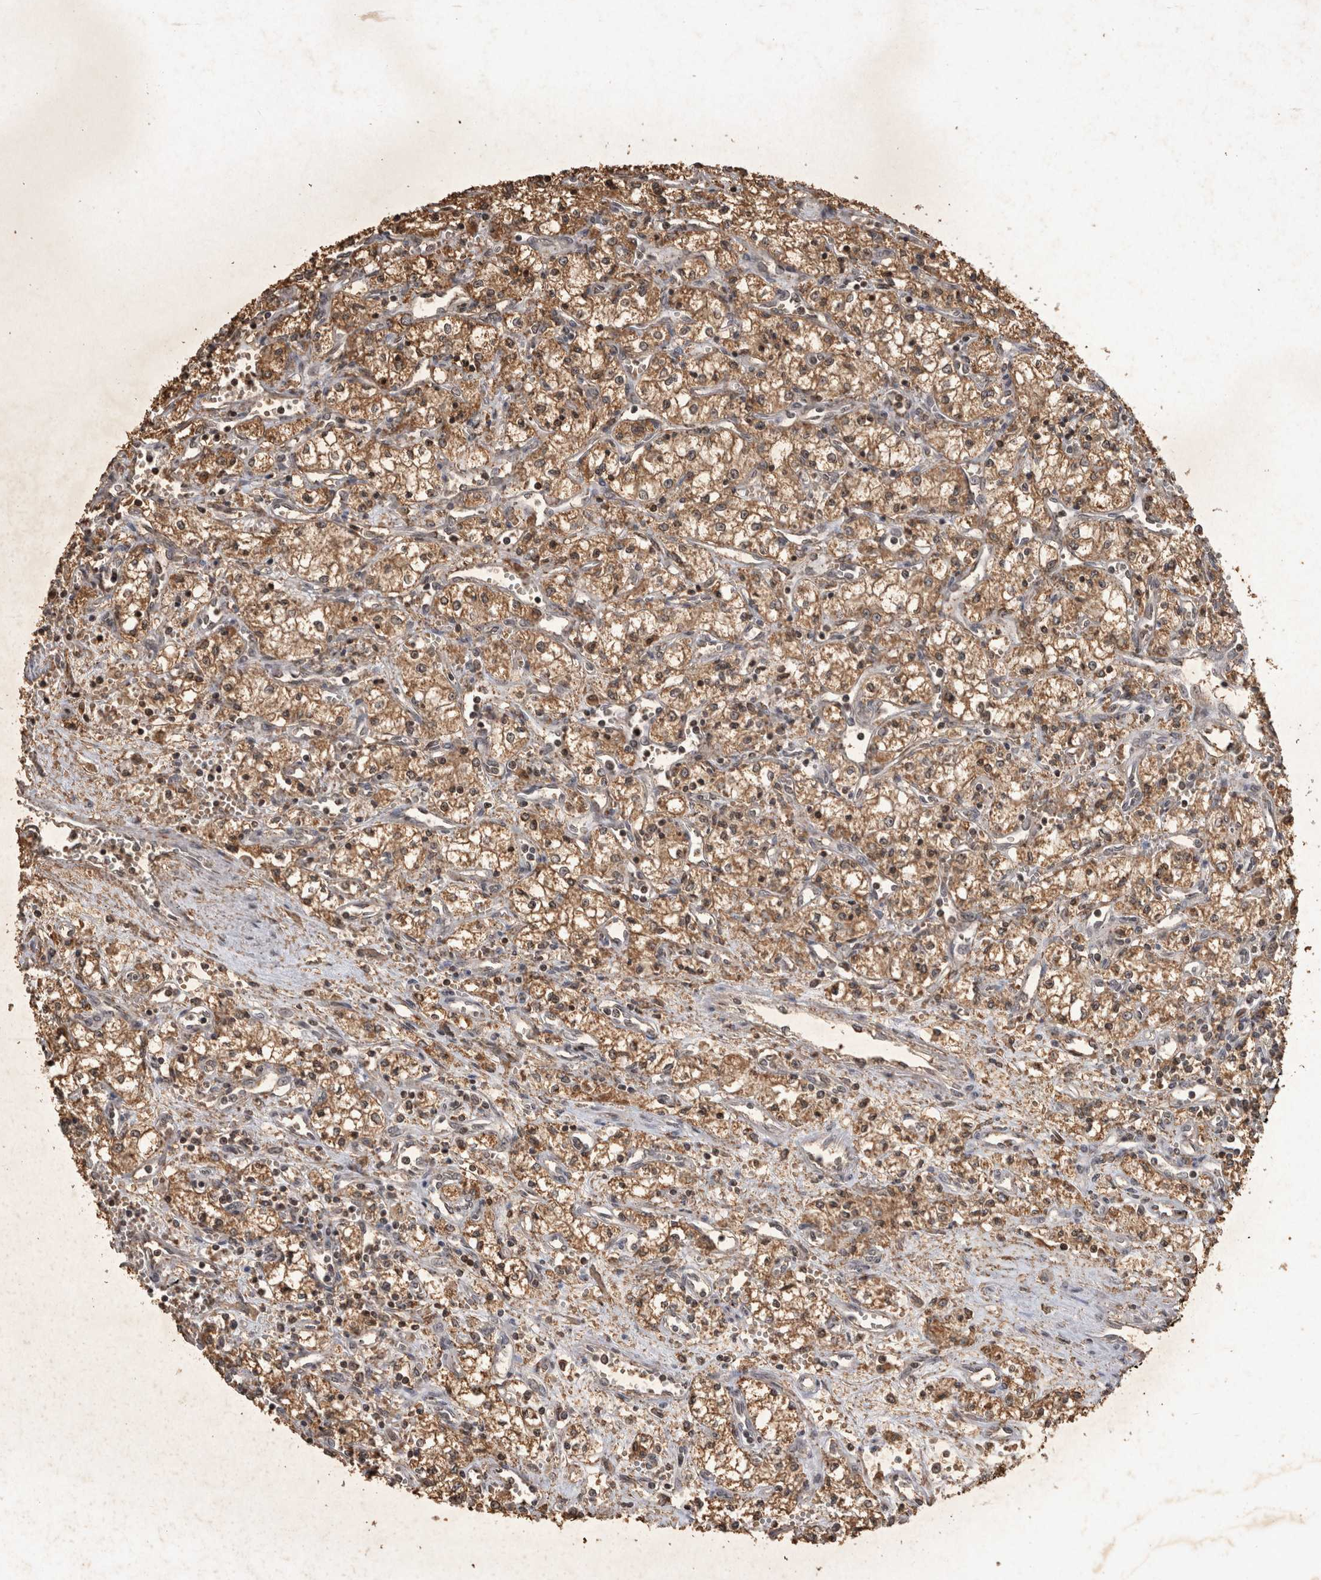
{"staining": {"intensity": "moderate", "quantity": ">75%", "location": "cytoplasmic/membranous"}, "tissue": "renal cancer", "cell_type": "Tumor cells", "image_type": "cancer", "snomed": [{"axis": "morphology", "description": "Adenocarcinoma, NOS"}, {"axis": "topography", "description": "Kidney"}], "caption": "Immunohistochemical staining of human renal cancer (adenocarcinoma) demonstrates moderate cytoplasmic/membranous protein staining in about >75% of tumor cells.", "gene": "HRK", "patient": {"sex": "male", "age": 59}}